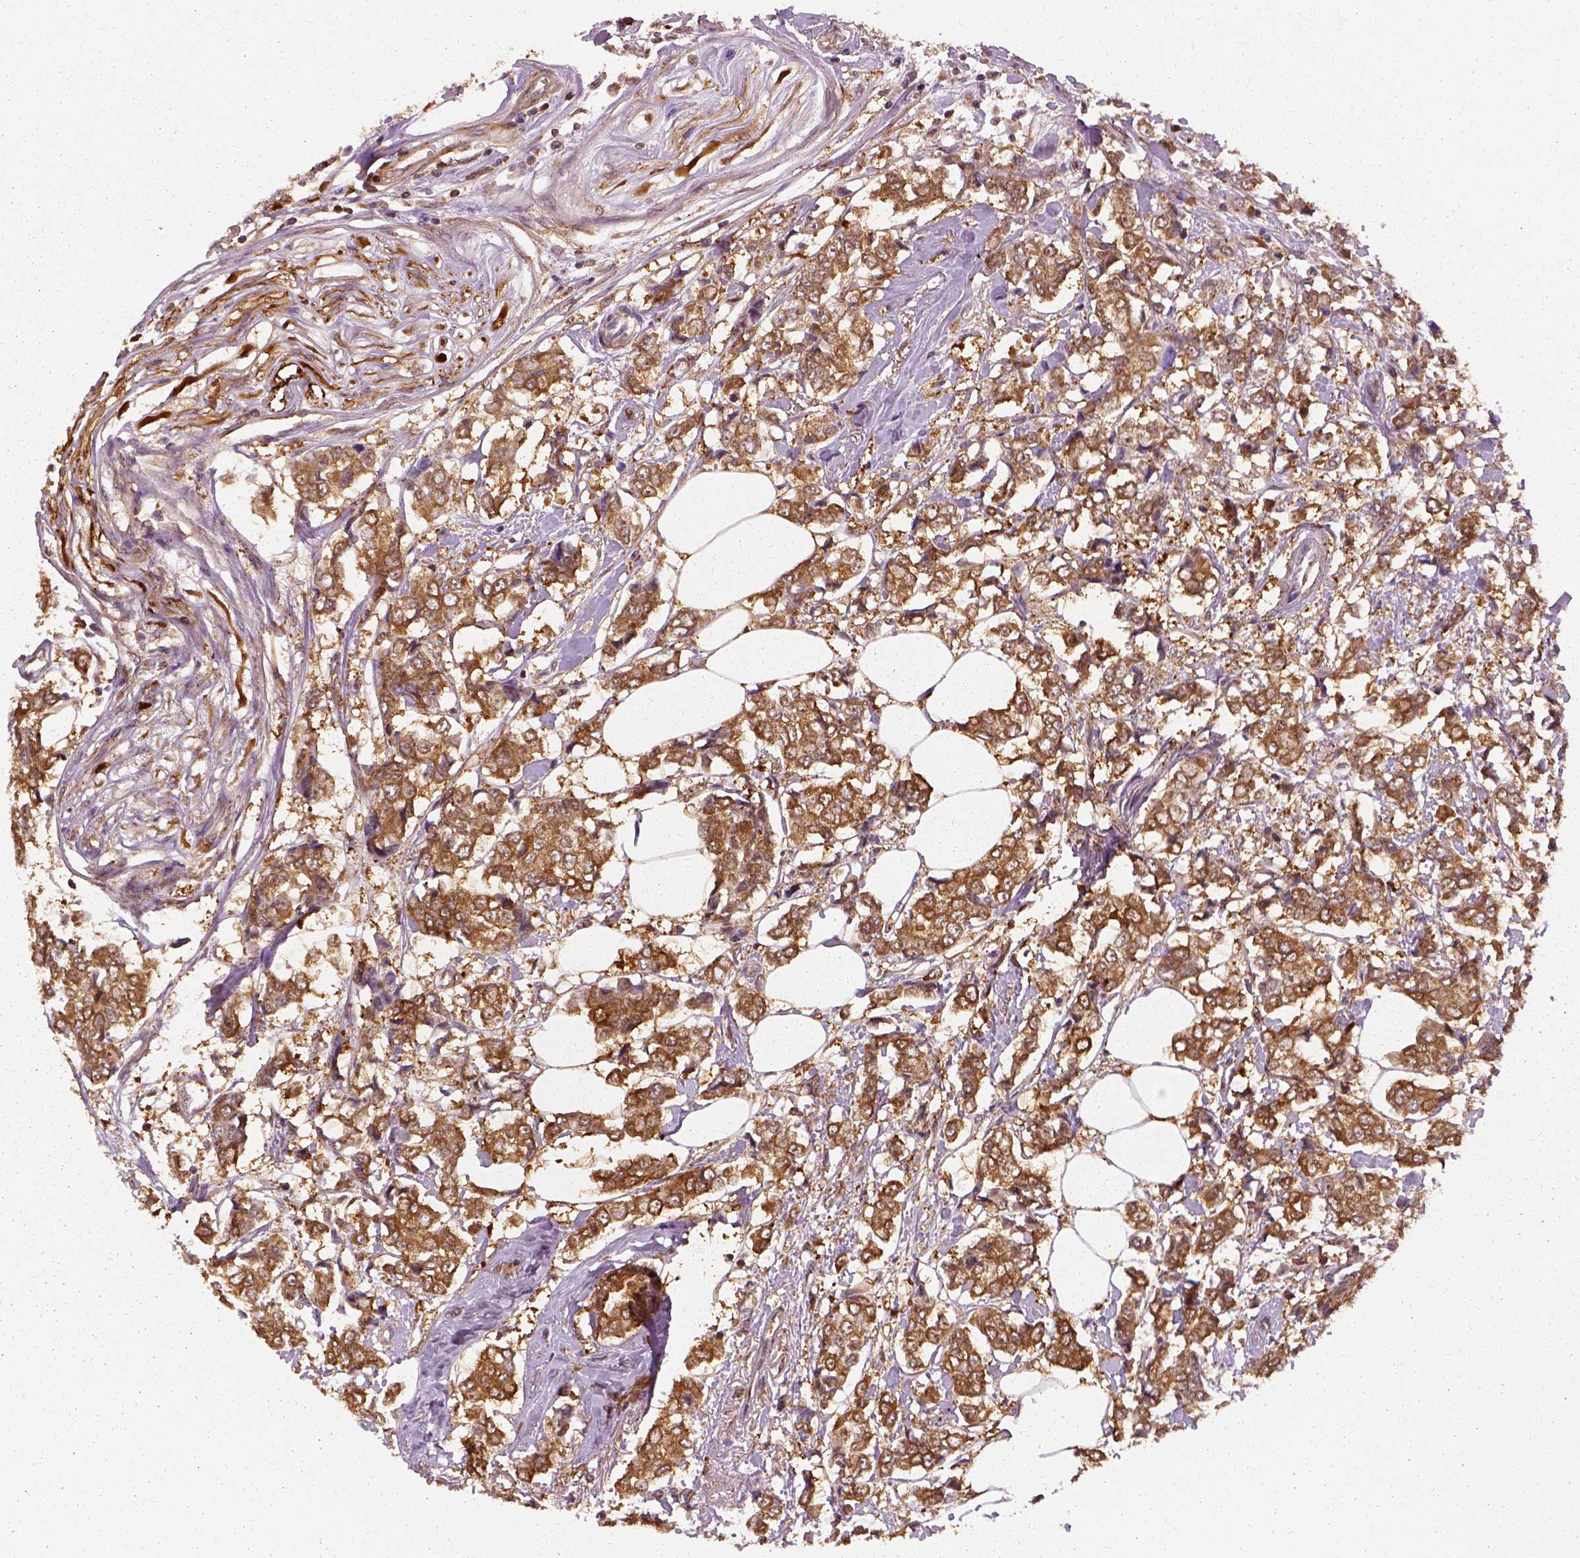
{"staining": {"intensity": "moderate", "quantity": ">75%", "location": "cytoplasmic/membranous"}, "tissue": "breast cancer", "cell_type": "Tumor cells", "image_type": "cancer", "snomed": [{"axis": "morphology", "description": "Duct carcinoma"}, {"axis": "topography", "description": "Breast"}], "caption": "DAB (3,3'-diaminobenzidine) immunohistochemical staining of breast cancer demonstrates moderate cytoplasmic/membranous protein staining in about >75% of tumor cells.", "gene": "GPI", "patient": {"sex": "female", "age": 94}}